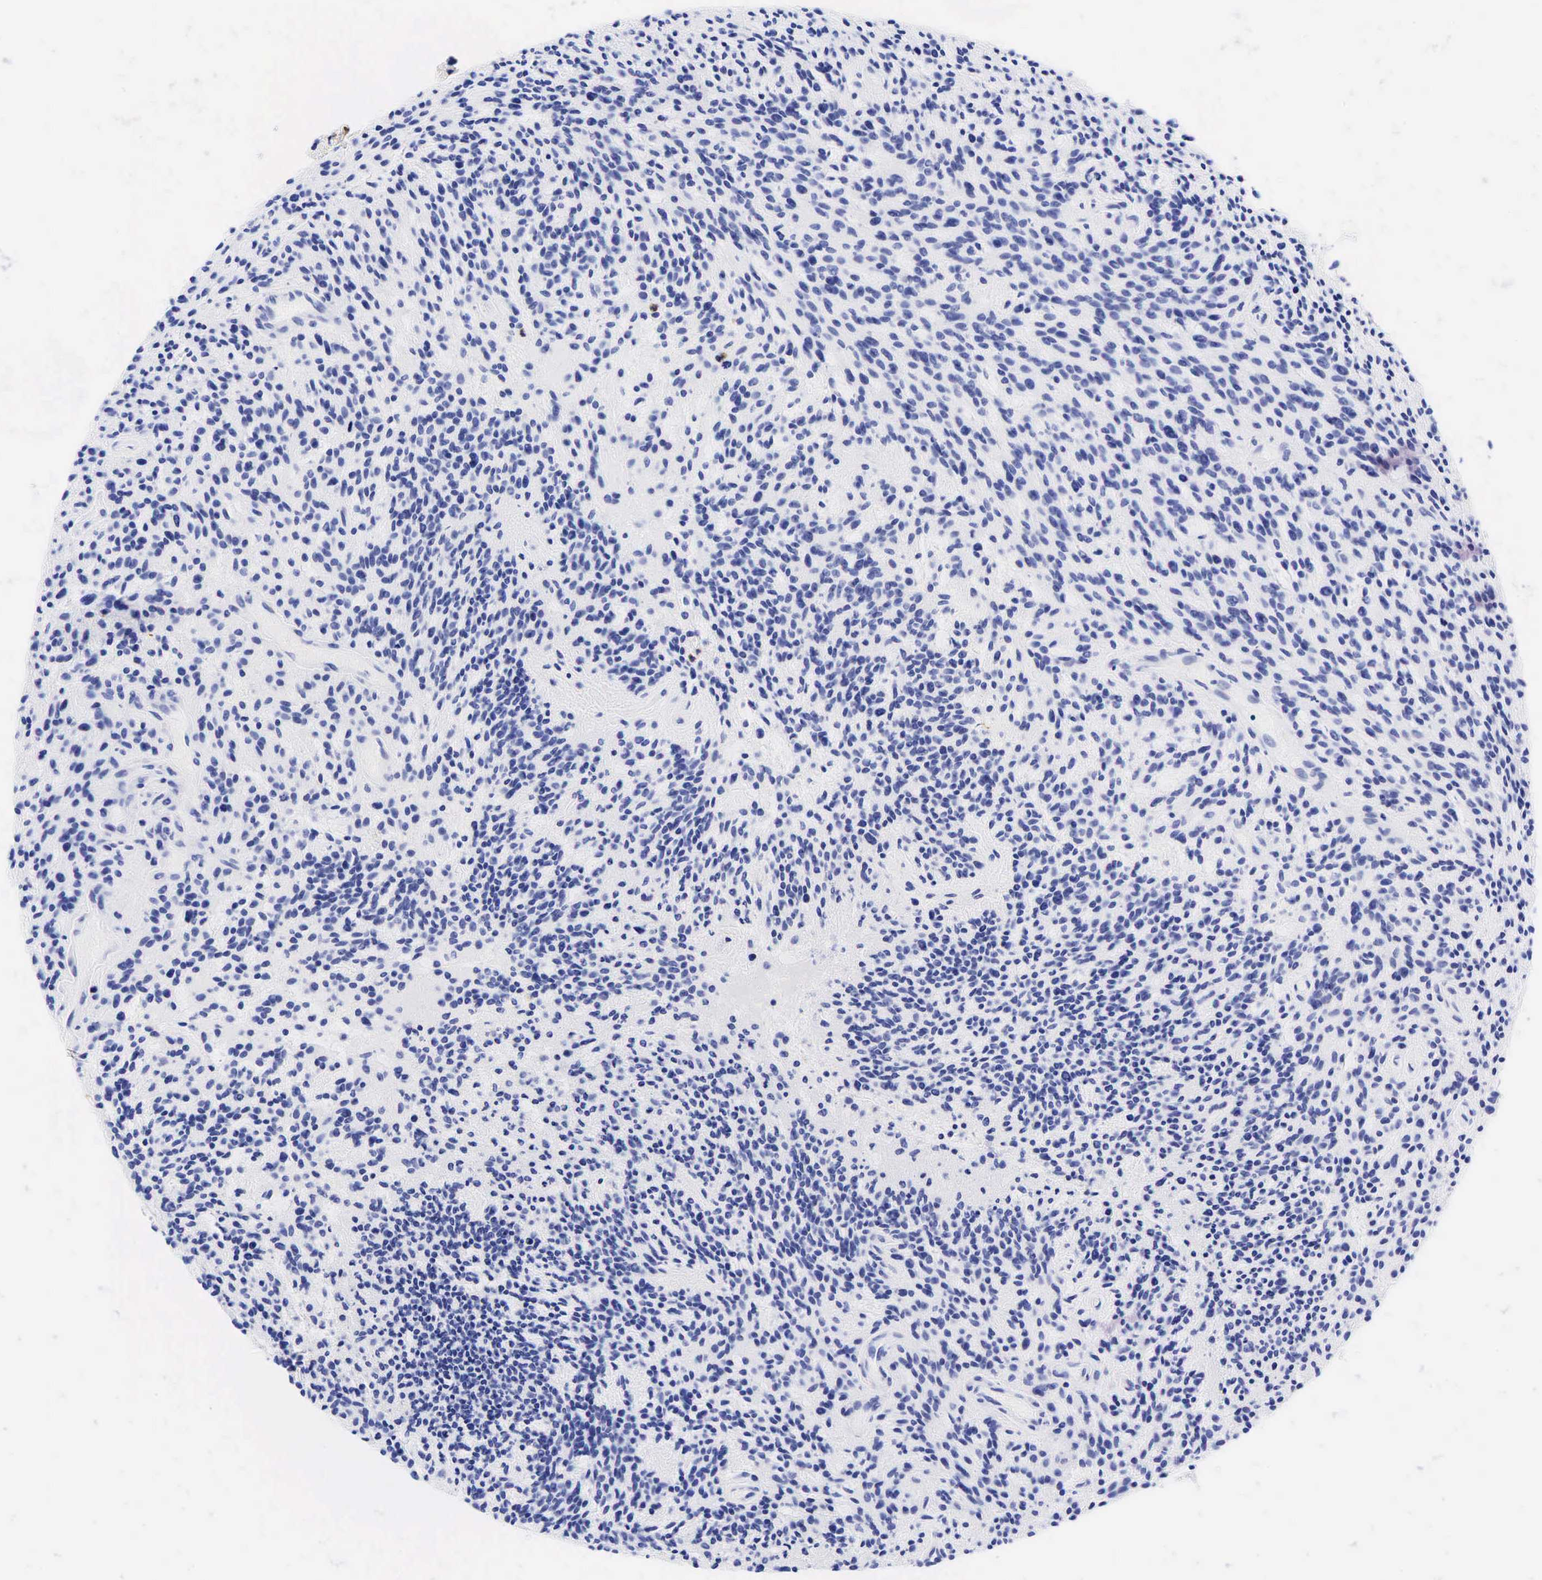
{"staining": {"intensity": "negative", "quantity": "none", "location": "none"}, "tissue": "glioma", "cell_type": "Tumor cells", "image_type": "cancer", "snomed": [{"axis": "morphology", "description": "Glioma, malignant, High grade"}, {"axis": "topography", "description": "Brain"}], "caption": "High magnification brightfield microscopy of malignant glioma (high-grade) stained with DAB (brown) and counterstained with hematoxylin (blue): tumor cells show no significant positivity.", "gene": "FUT4", "patient": {"sex": "female", "age": 13}}